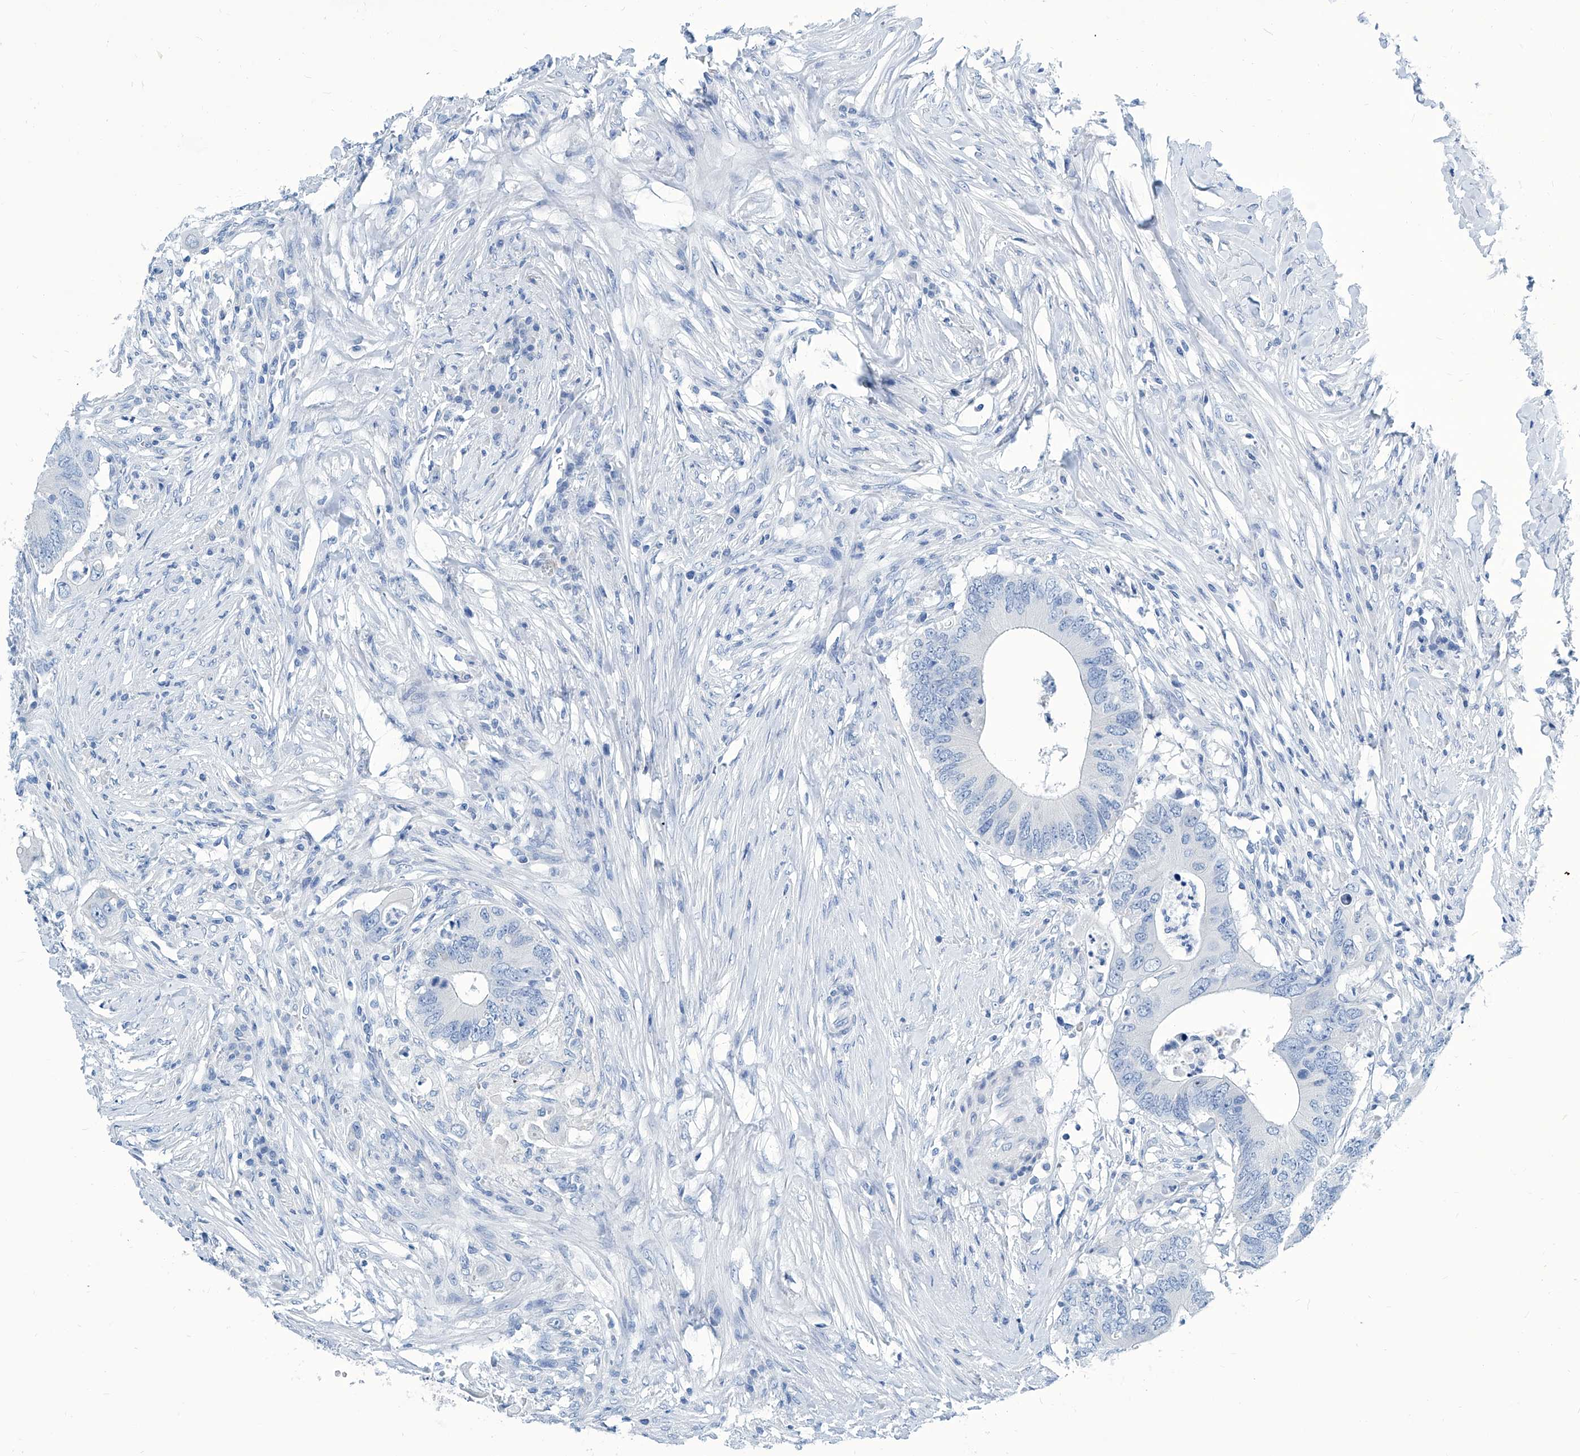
{"staining": {"intensity": "moderate", "quantity": "<25%", "location": "cytoplasmic/membranous"}, "tissue": "colorectal cancer", "cell_type": "Tumor cells", "image_type": "cancer", "snomed": [{"axis": "morphology", "description": "Adenocarcinoma, NOS"}, {"axis": "topography", "description": "Colon"}], "caption": "Adenocarcinoma (colorectal) stained with immunohistochemistry demonstrates moderate cytoplasmic/membranous staining in approximately <25% of tumor cells.", "gene": "ZNF519", "patient": {"sex": "male", "age": 71}}